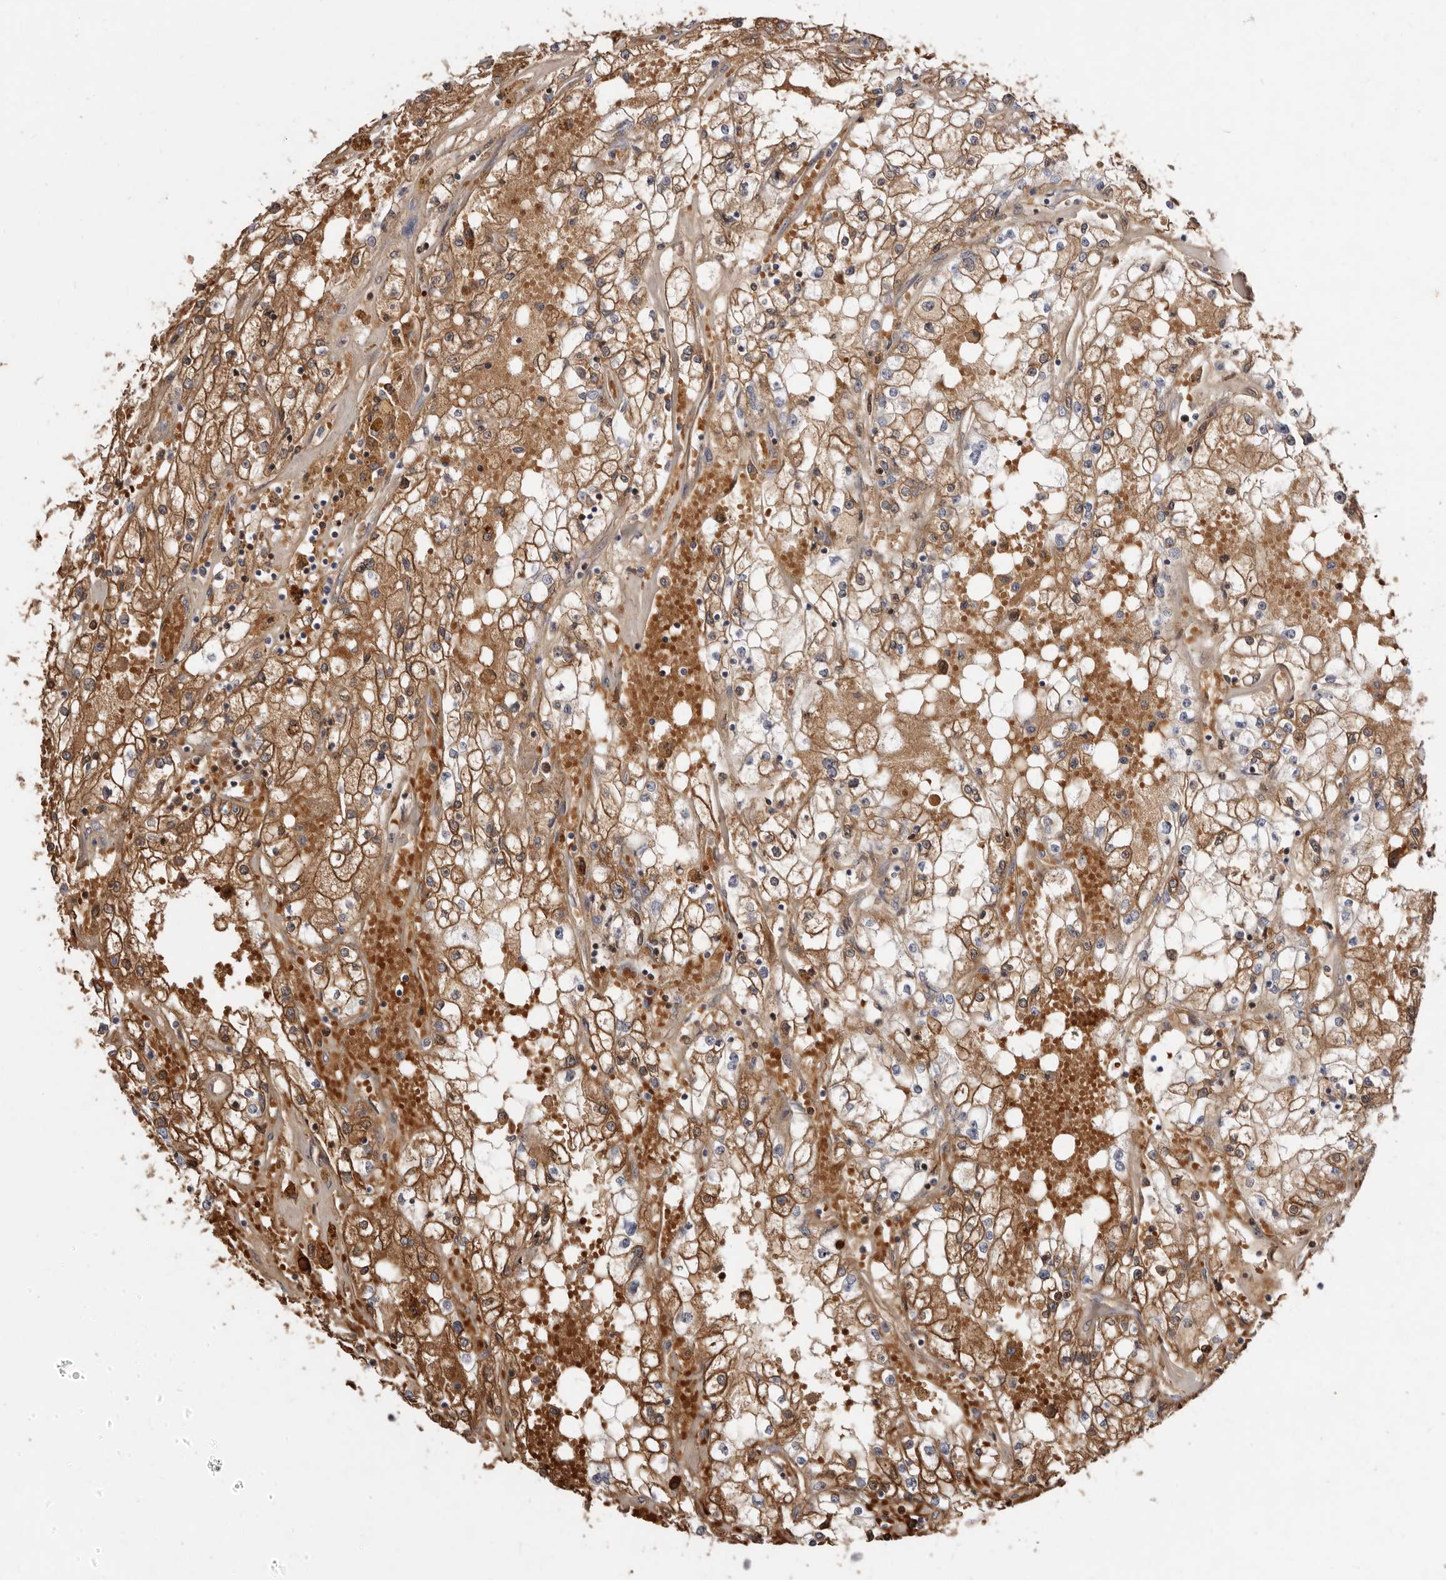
{"staining": {"intensity": "moderate", "quantity": ">75%", "location": "cytoplasmic/membranous"}, "tissue": "renal cancer", "cell_type": "Tumor cells", "image_type": "cancer", "snomed": [{"axis": "morphology", "description": "Adenocarcinoma, NOS"}, {"axis": "topography", "description": "Kidney"}], "caption": "Protein staining of renal cancer (adenocarcinoma) tissue reveals moderate cytoplasmic/membranous staining in about >75% of tumor cells. (DAB (3,3'-diaminobenzidine) = brown stain, brightfield microscopy at high magnification).", "gene": "GRAMD2A", "patient": {"sex": "male", "age": 56}}